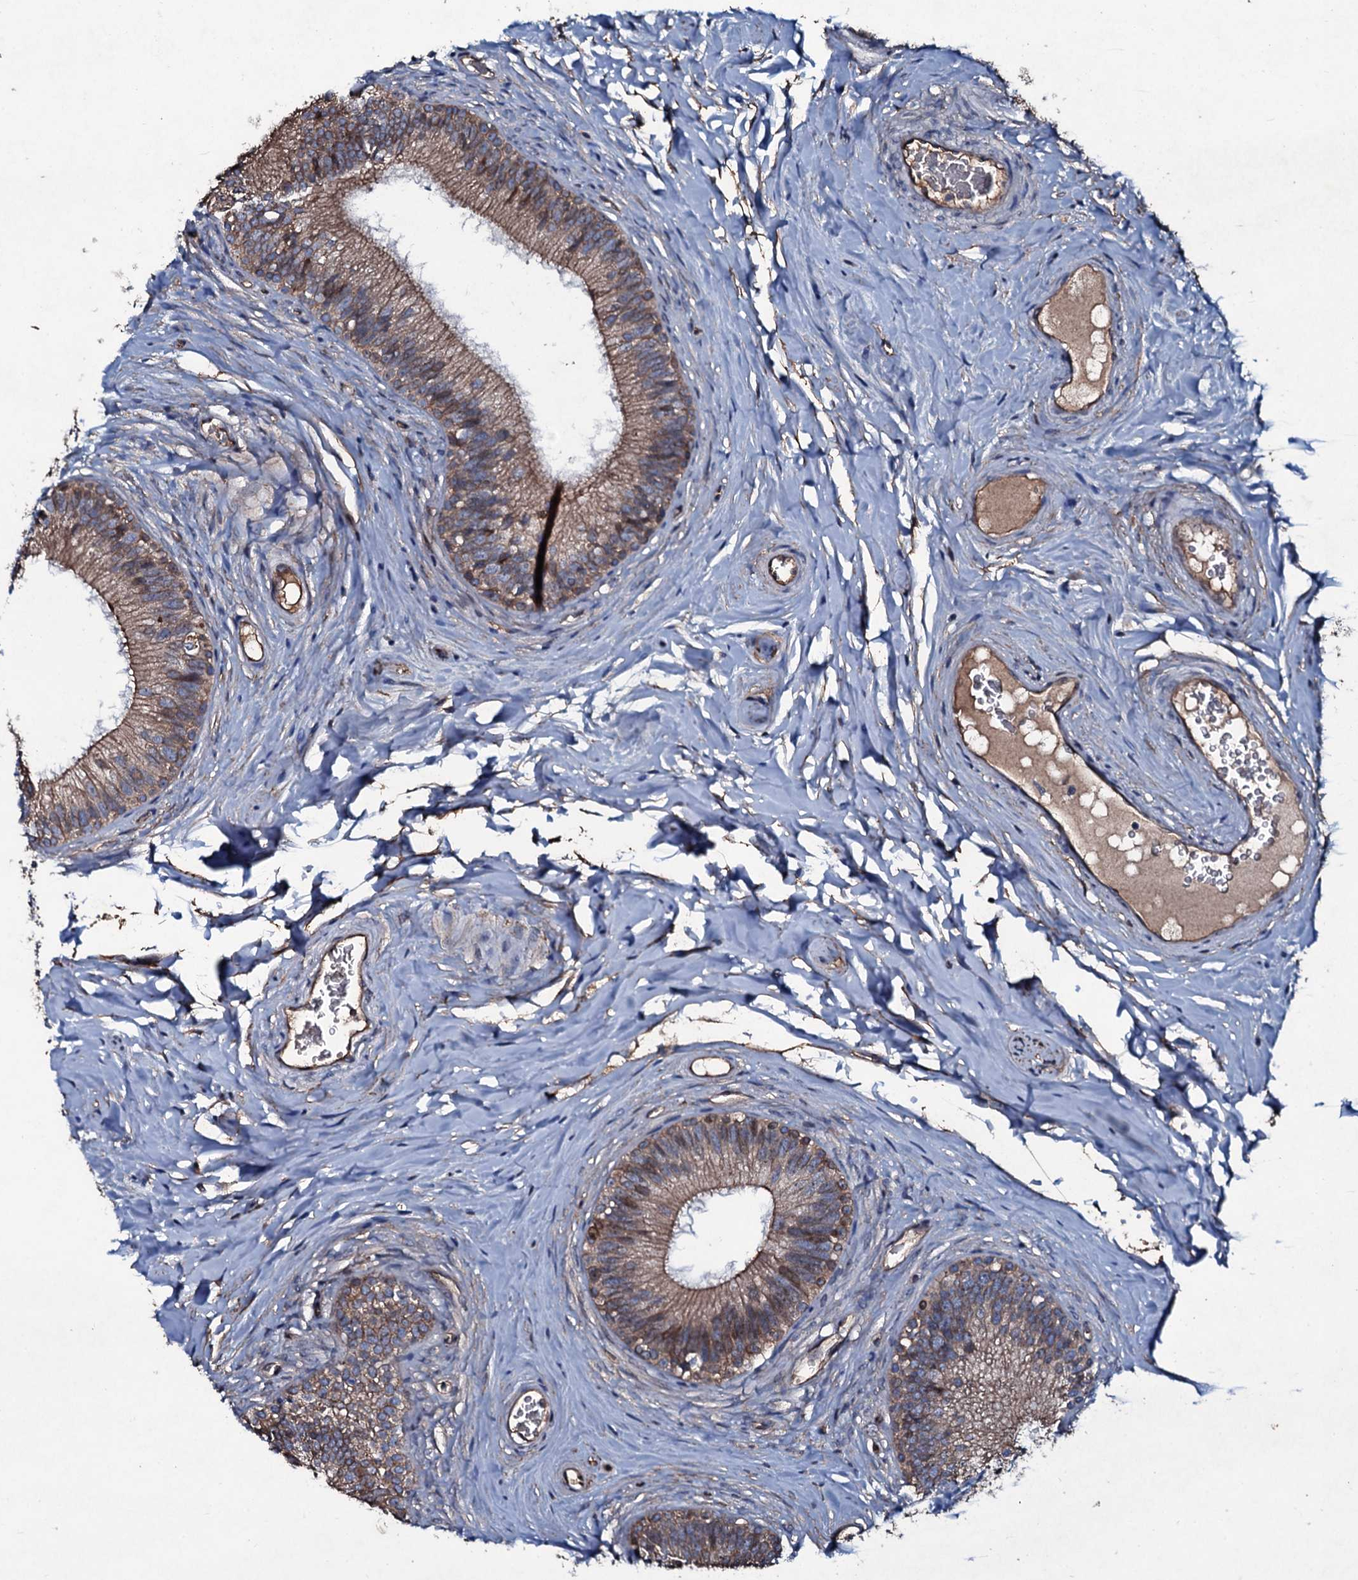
{"staining": {"intensity": "moderate", "quantity": ">75%", "location": "cytoplasmic/membranous"}, "tissue": "epididymis", "cell_type": "Glandular cells", "image_type": "normal", "snomed": [{"axis": "morphology", "description": "Normal tissue, NOS"}, {"axis": "topography", "description": "Epididymis"}], "caption": "High-power microscopy captured an immunohistochemistry (IHC) histopathology image of normal epididymis, revealing moderate cytoplasmic/membranous positivity in approximately >75% of glandular cells.", "gene": "DMAC2", "patient": {"sex": "male", "age": 33}}